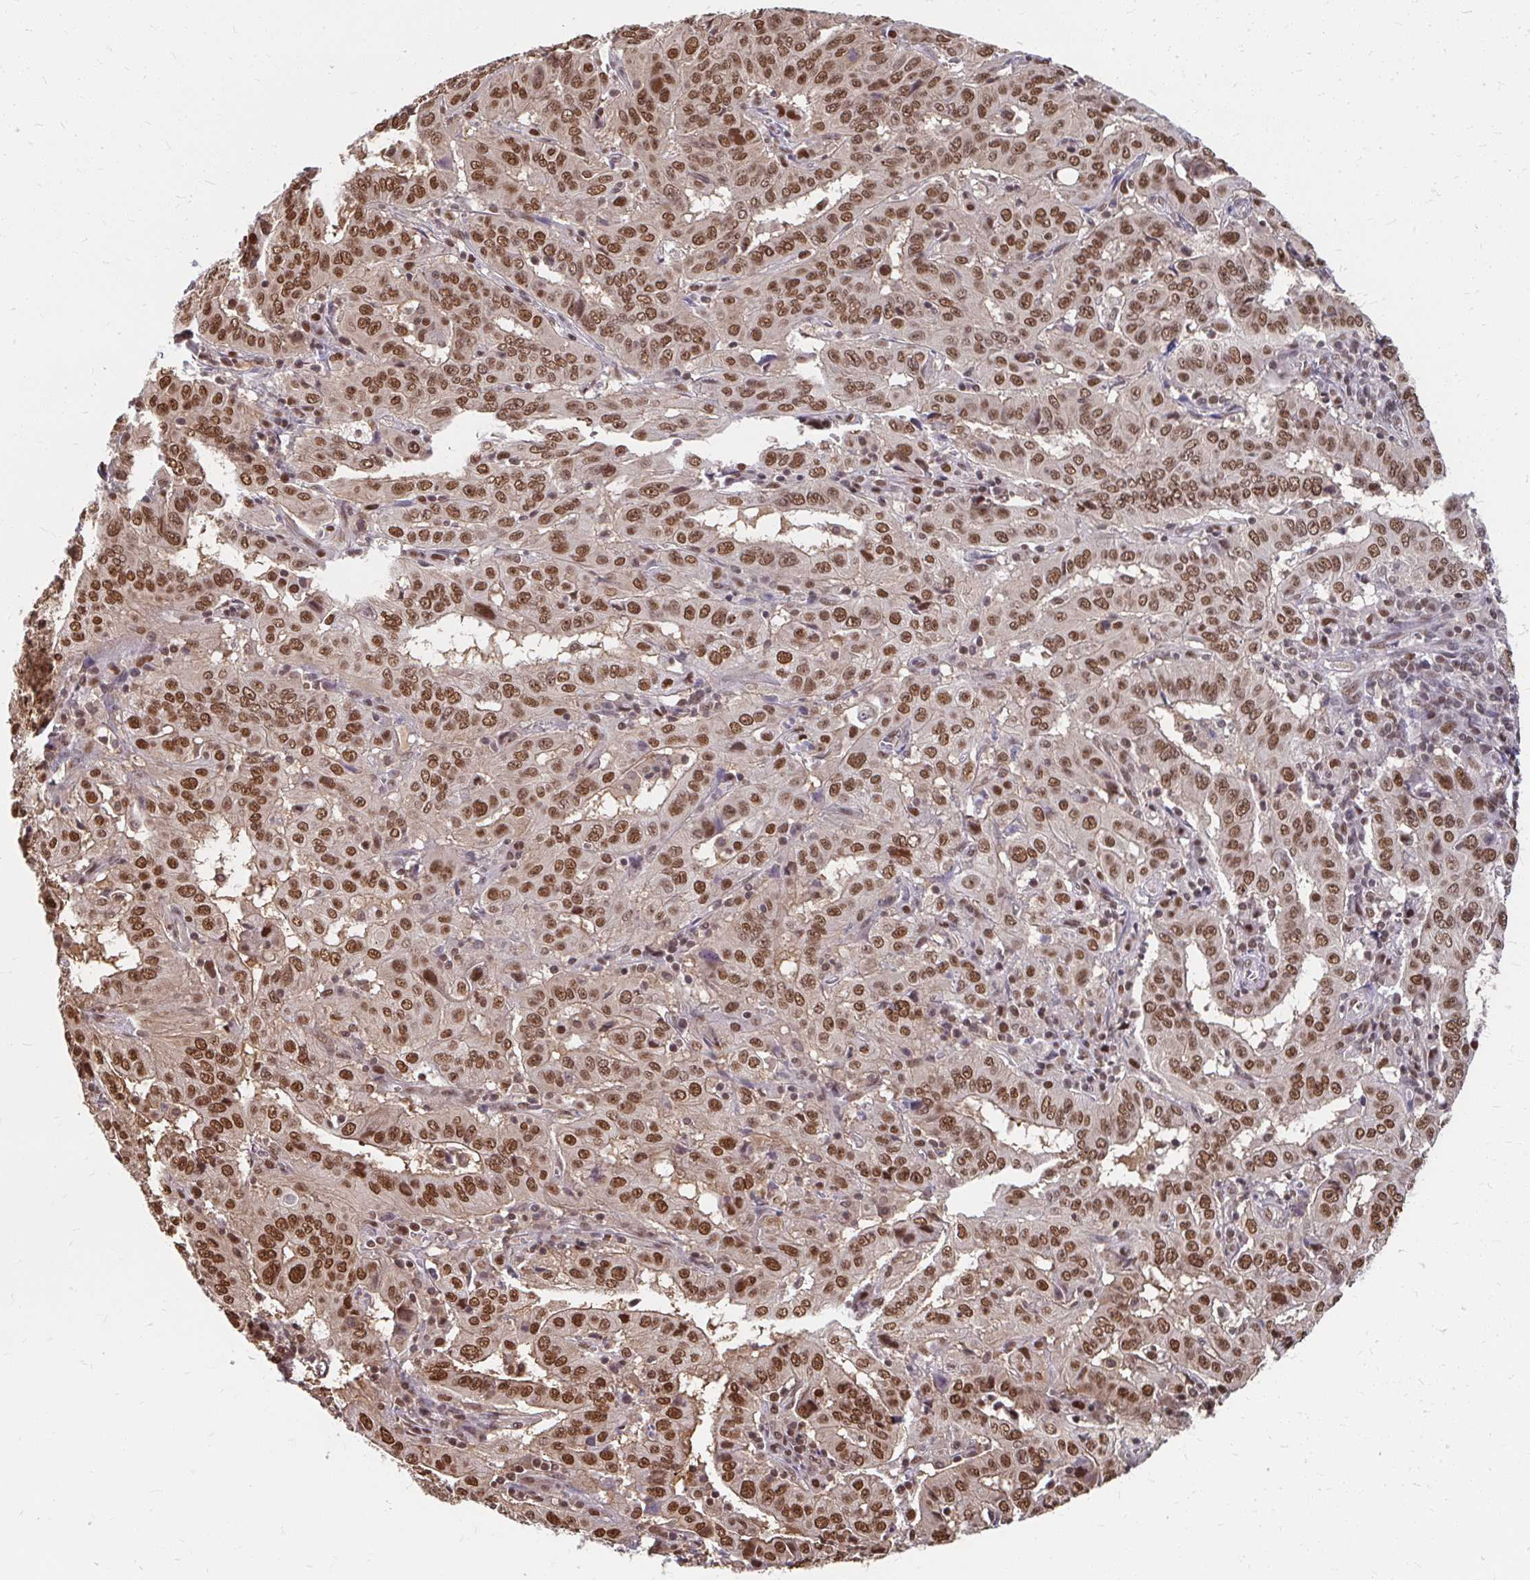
{"staining": {"intensity": "moderate", "quantity": ">75%", "location": "cytoplasmic/membranous,nuclear"}, "tissue": "pancreatic cancer", "cell_type": "Tumor cells", "image_type": "cancer", "snomed": [{"axis": "morphology", "description": "Adenocarcinoma, NOS"}, {"axis": "topography", "description": "Pancreas"}], "caption": "A histopathology image showing moderate cytoplasmic/membranous and nuclear positivity in approximately >75% of tumor cells in pancreatic adenocarcinoma, as visualized by brown immunohistochemical staining.", "gene": "XPO1", "patient": {"sex": "male", "age": 63}}